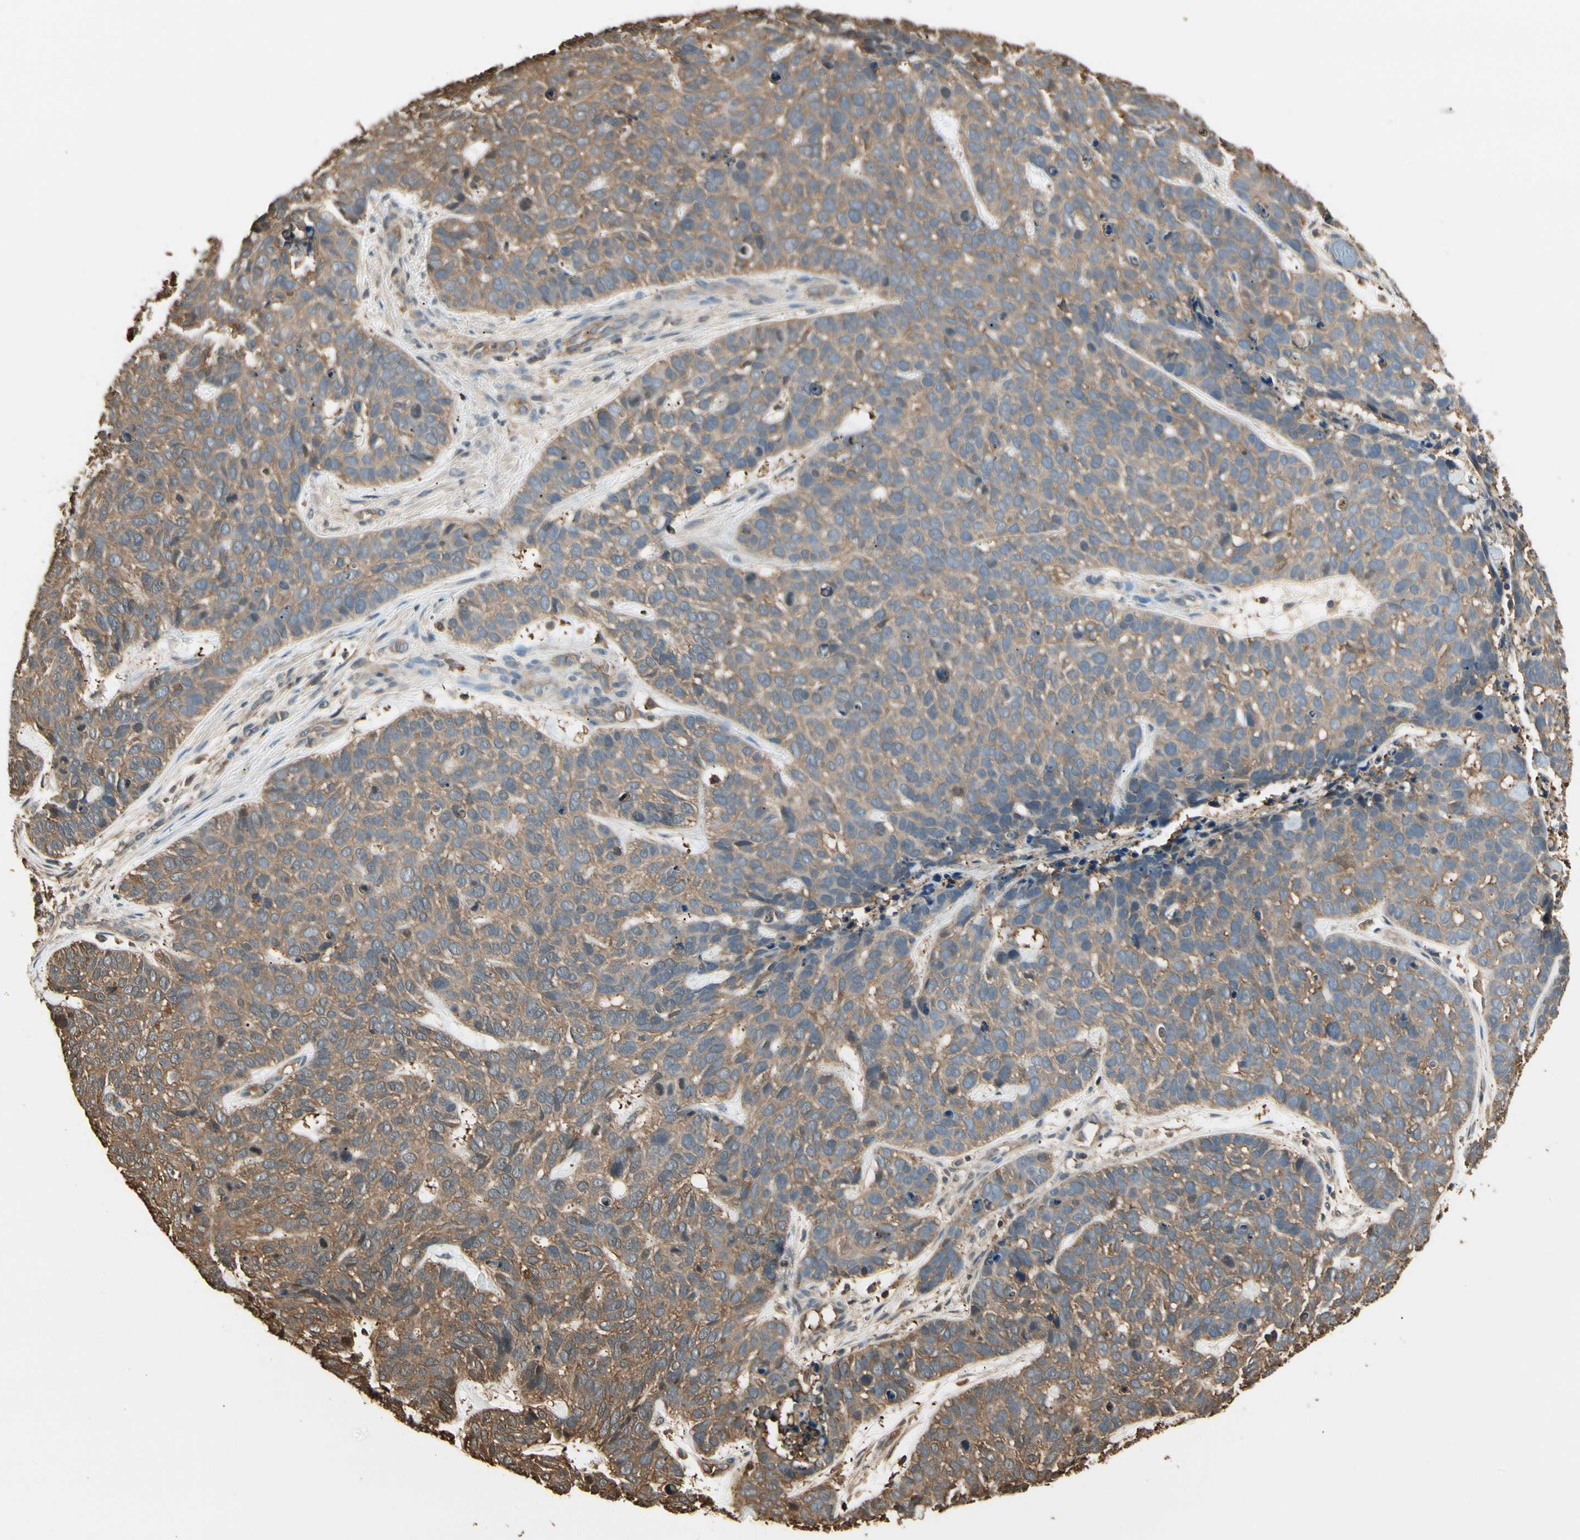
{"staining": {"intensity": "moderate", "quantity": ">75%", "location": "cytoplasmic/membranous"}, "tissue": "skin cancer", "cell_type": "Tumor cells", "image_type": "cancer", "snomed": [{"axis": "morphology", "description": "Basal cell carcinoma"}, {"axis": "topography", "description": "Skin"}], "caption": "Immunohistochemistry histopathology image of skin basal cell carcinoma stained for a protein (brown), which reveals medium levels of moderate cytoplasmic/membranous positivity in about >75% of tumor cells.", "gene": "YWHAE", "patient": {"sex": "male", "age": 87}}